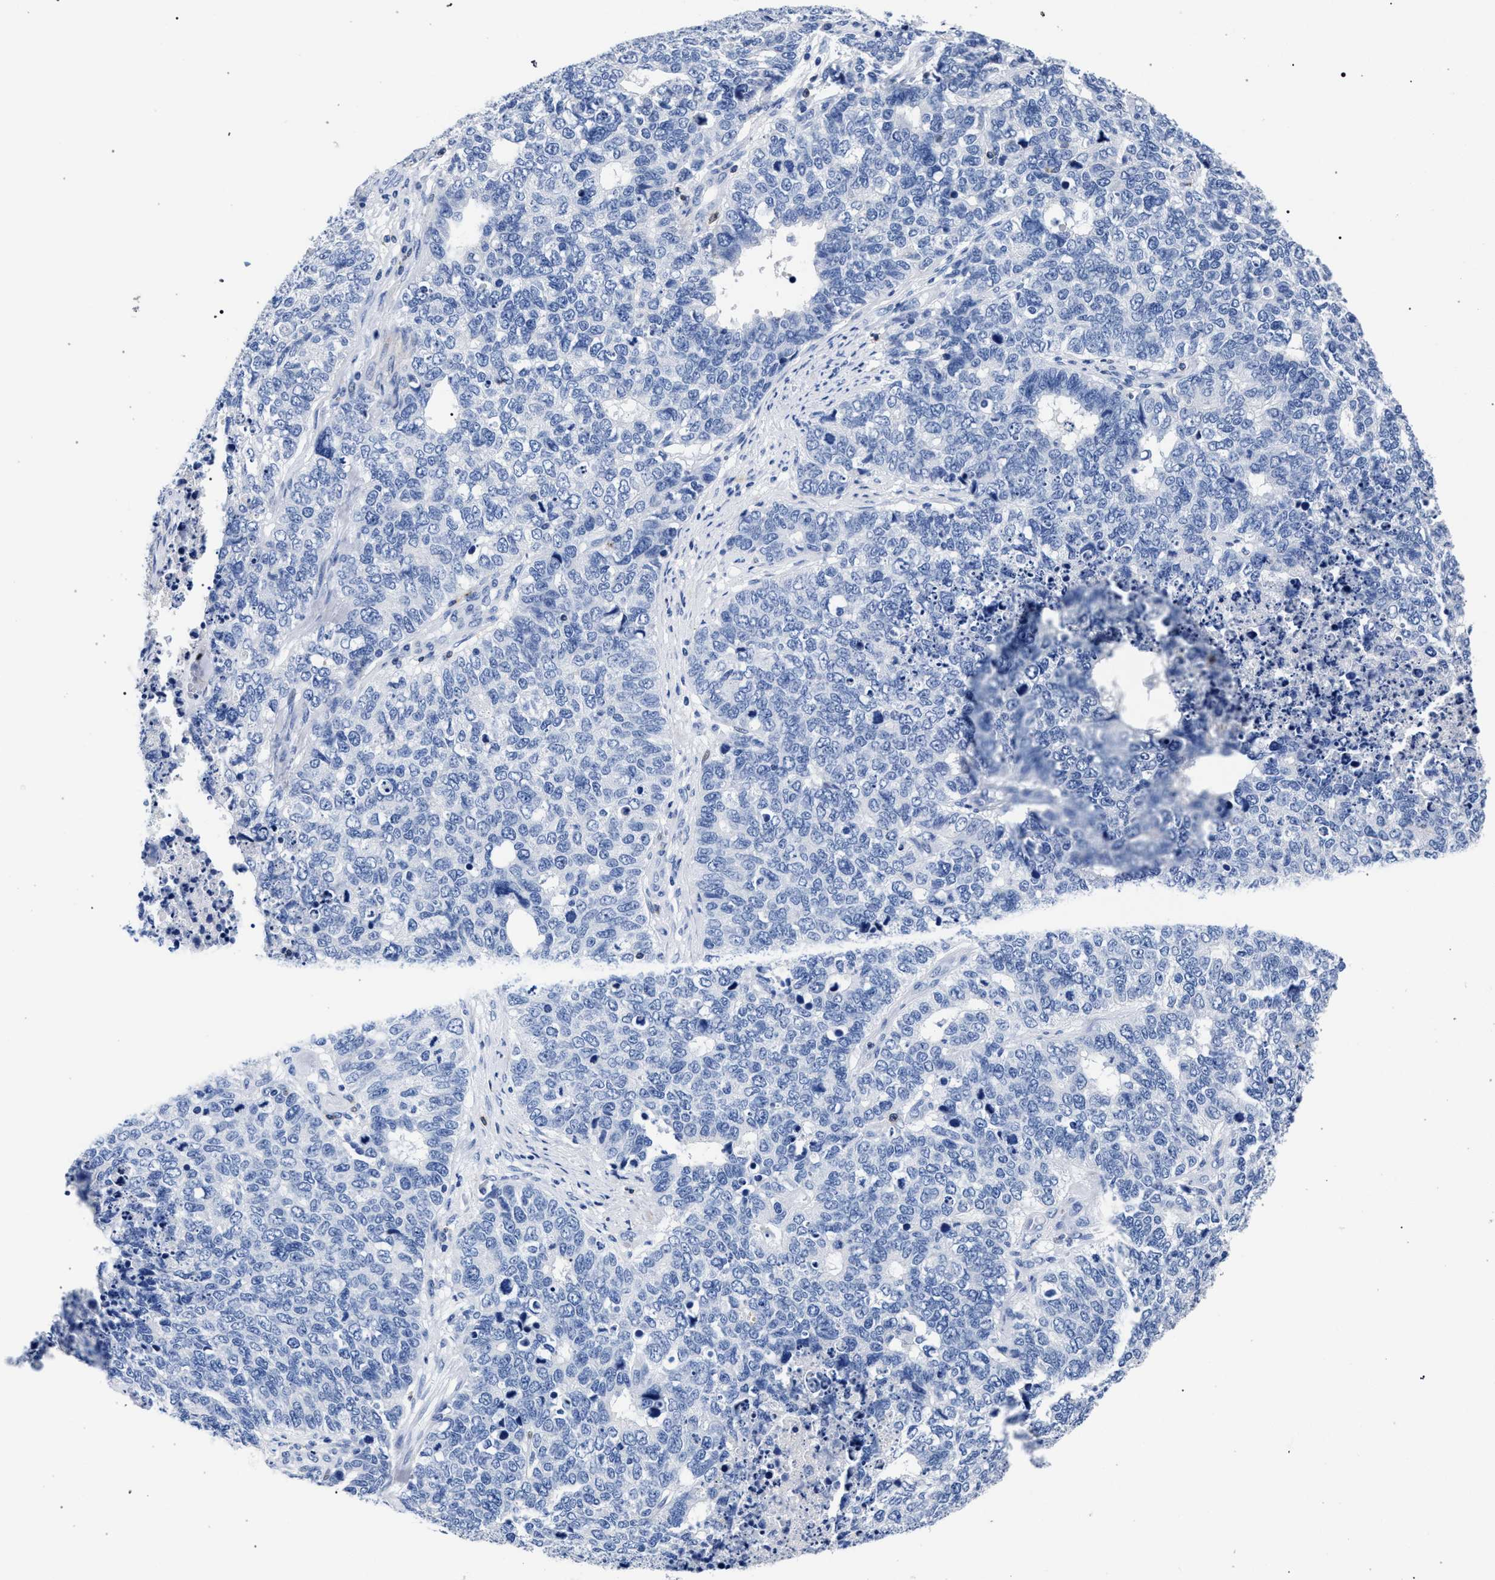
{"staining": {"intensity": "negative", "quantity": "none", "location": "none"}, "tissue": "cervical cancer", "cell_type": "Tumor cells", "image_type": "cancer", "snomed": [{"axis": "morphology", "description": "Squamous cell carcinoma, NOS"}, {"axis": "topography", "description": "Cervix"}], "caption": "High magnification brightfield microscopy of squamous cell carcinoma (cervical) stained with DAB (brown) and counterstained with hematoxylin (blue): tumor cells show no significant staining.", "gene": "KLRK1", "patient": {"sex": "female", "age": 63}}